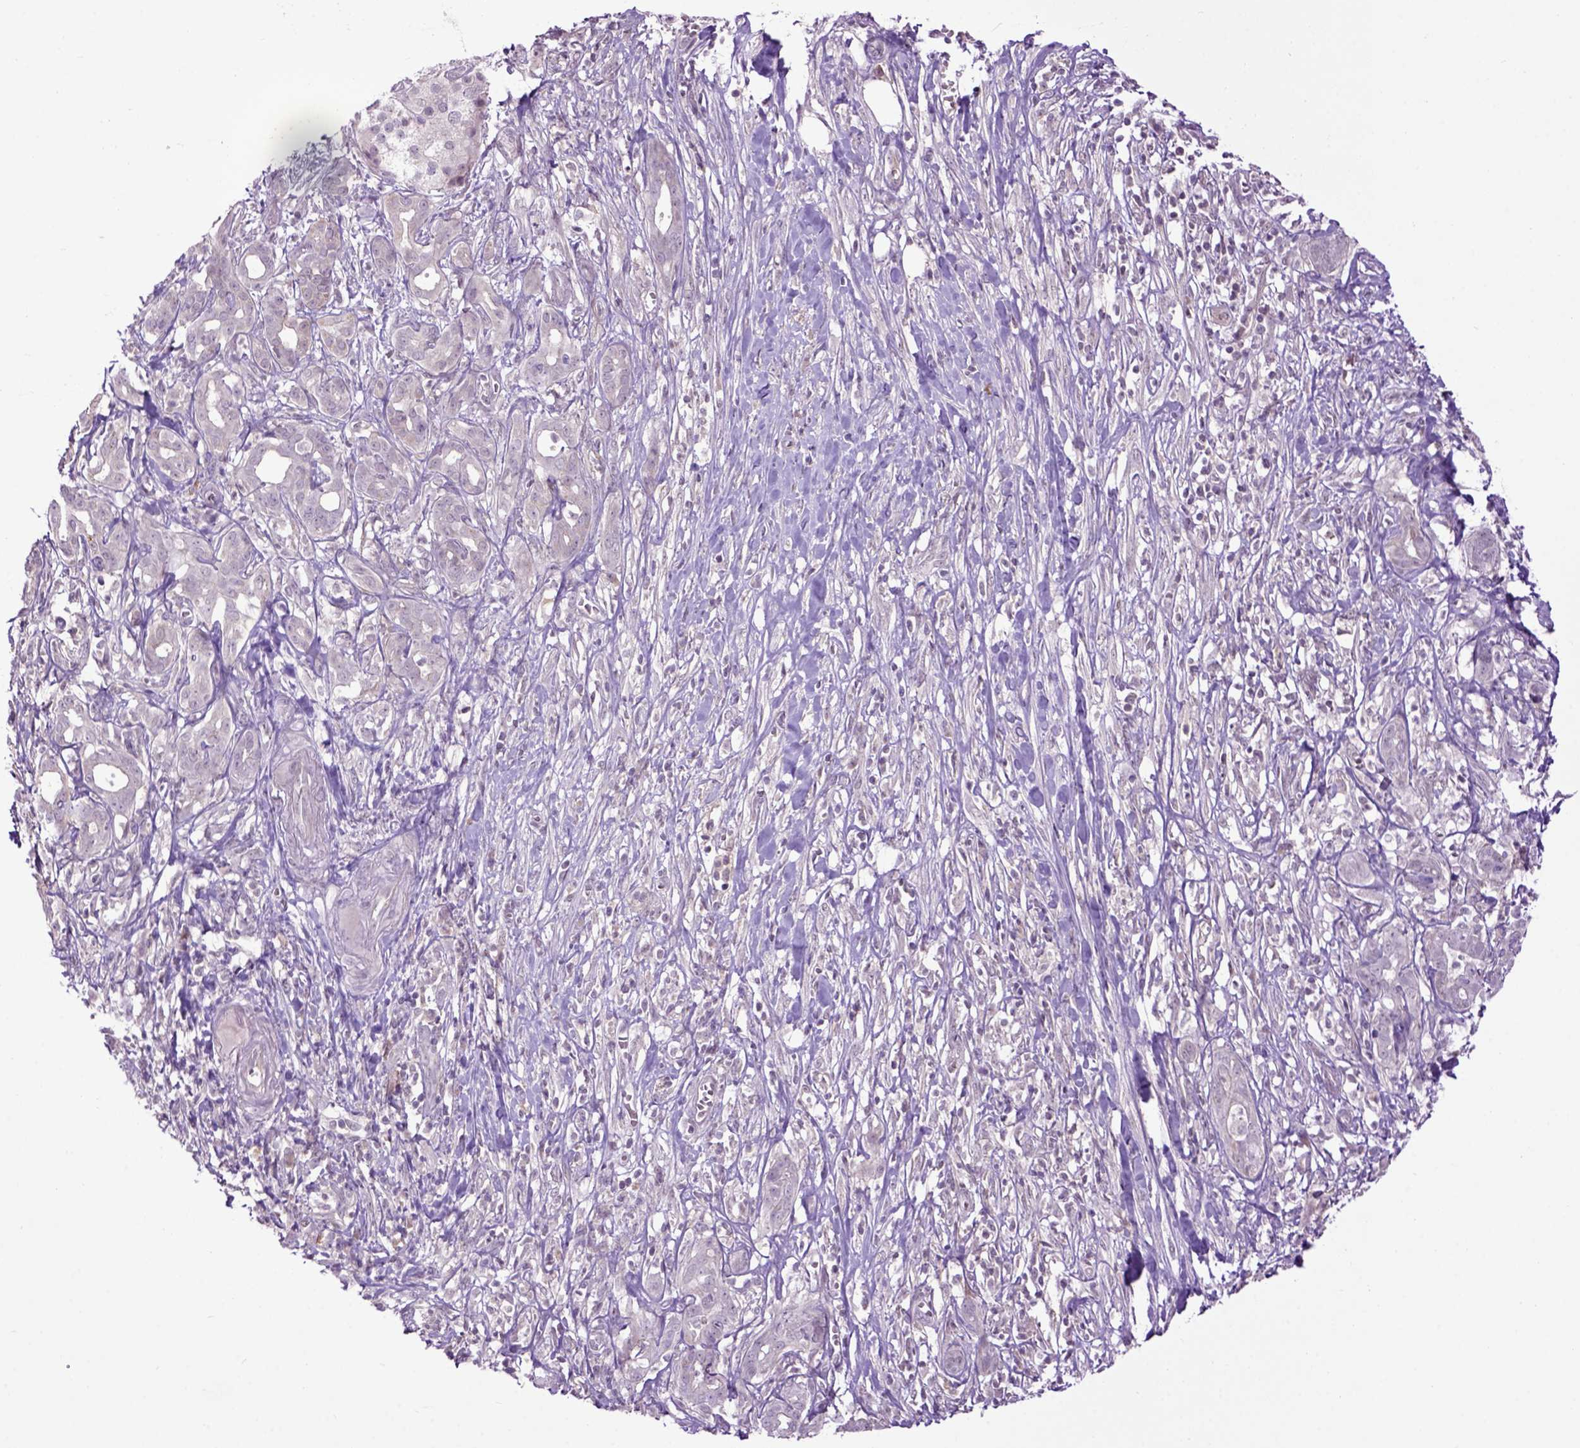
{"staining": {"intensity": "negative", "quantity": "none", "location": "none"}, "tissue": "pancreatic cancer", "cell_type": "Tumor cells", "image_type": "cancer", "snomed": [{"axis": "morphology", "description": "Adenocarcinoma, NOS"}, {"axis": "topography", "description": "Pancreas"}], "caption": "Pancreatic cancer (adenocarcinoma) was stained to show a protein in brown. There is no significant positivity in tumor cells.", "gene": "EMILIN3", "patient": {"sex": "male", "age": 61}}